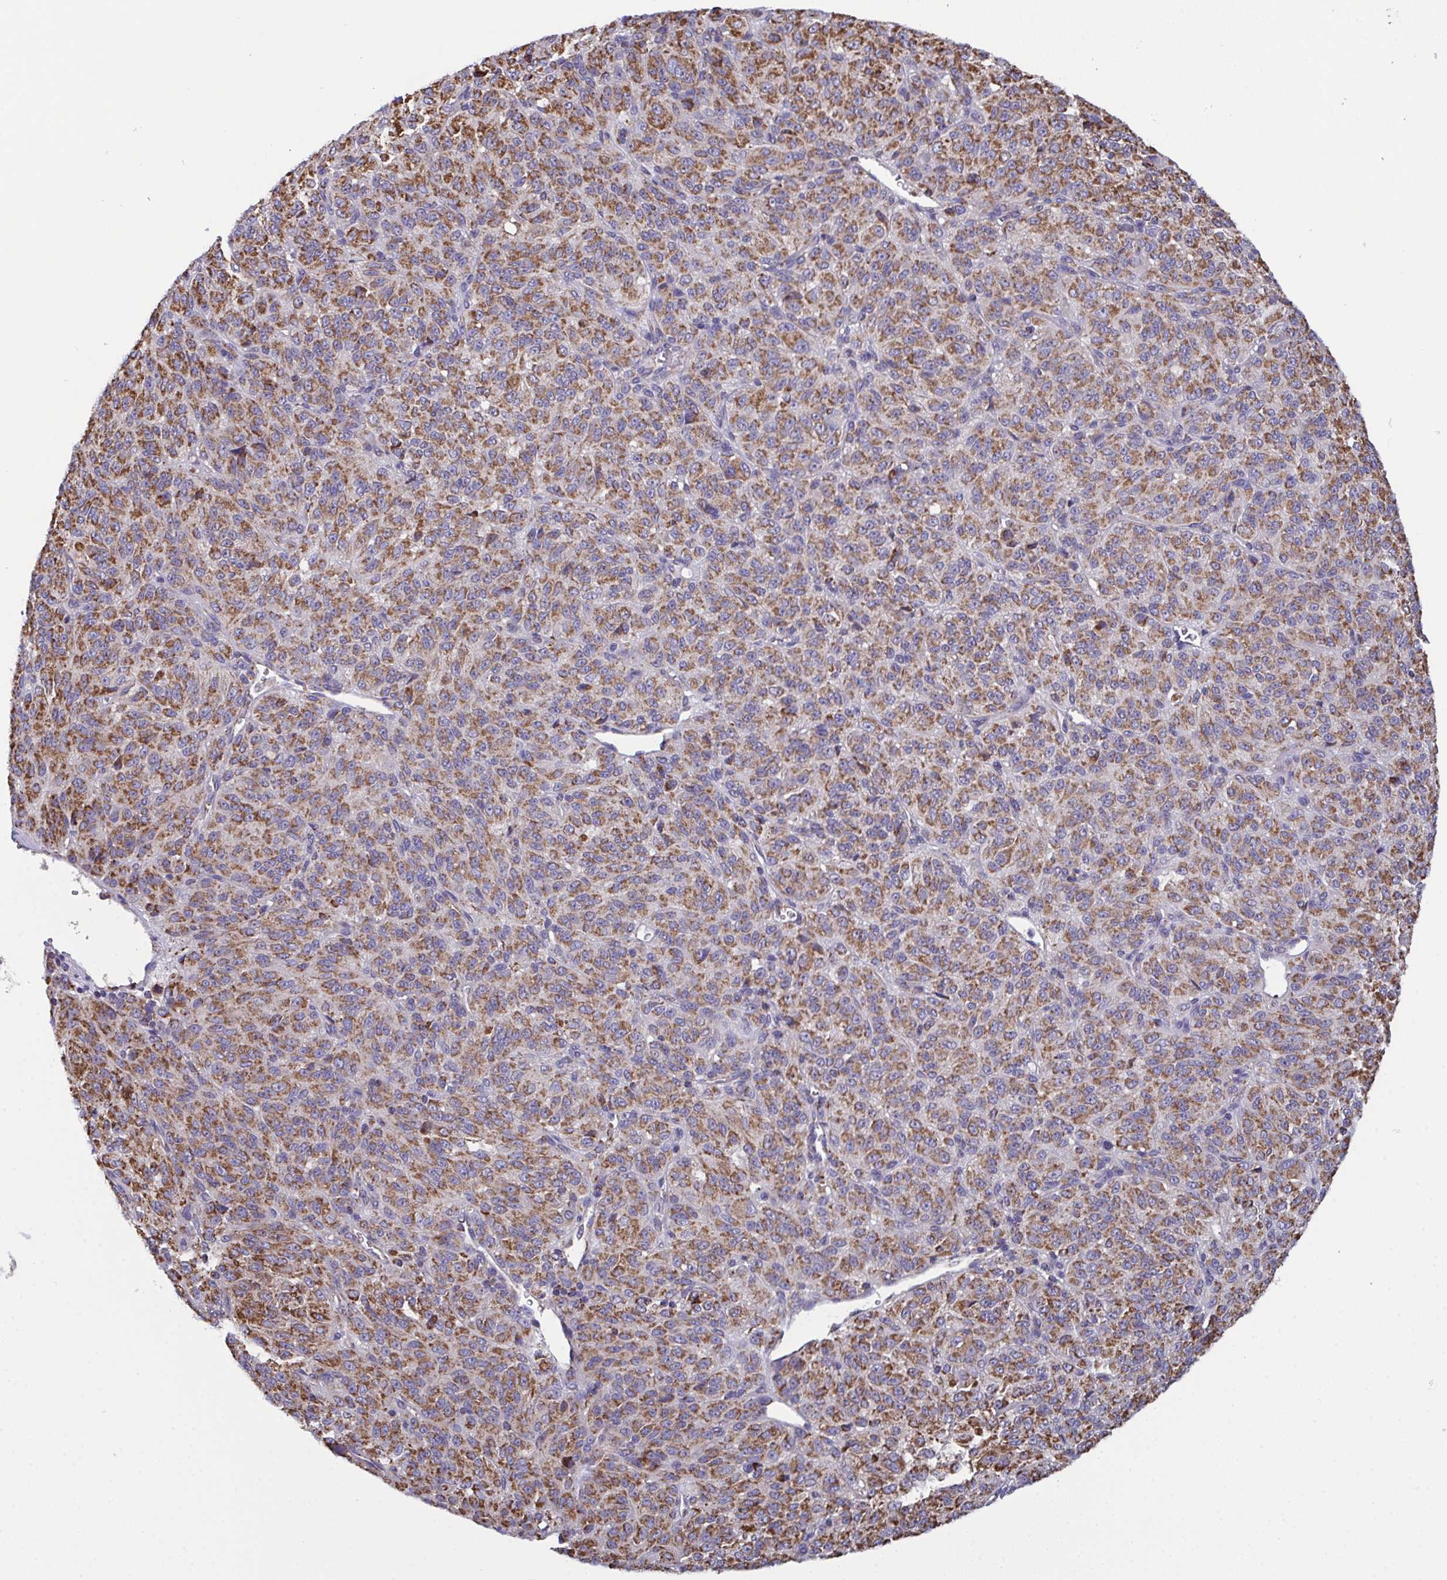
{"staining": {"intensity": "moderate", "quantity": ">75%", "location": "cytoplasmic/membranous"}, "tissue": "melanoma", "cell_type": "Tumor cells", "image_type": "cancer", "snomed": [{"axis": "morphology", "description": "Malignant melanoma, Metastatic site"}, {"axis": "topography", "description": "Brain"}], "caption": "Moderate cytoplasmic/membranous expression is appreciated in approximately >75% of tumor cells in malignant melanoma (metastatic site).", "gene": "CSDE1", "patient": {"sex": "female", "age": 56}}